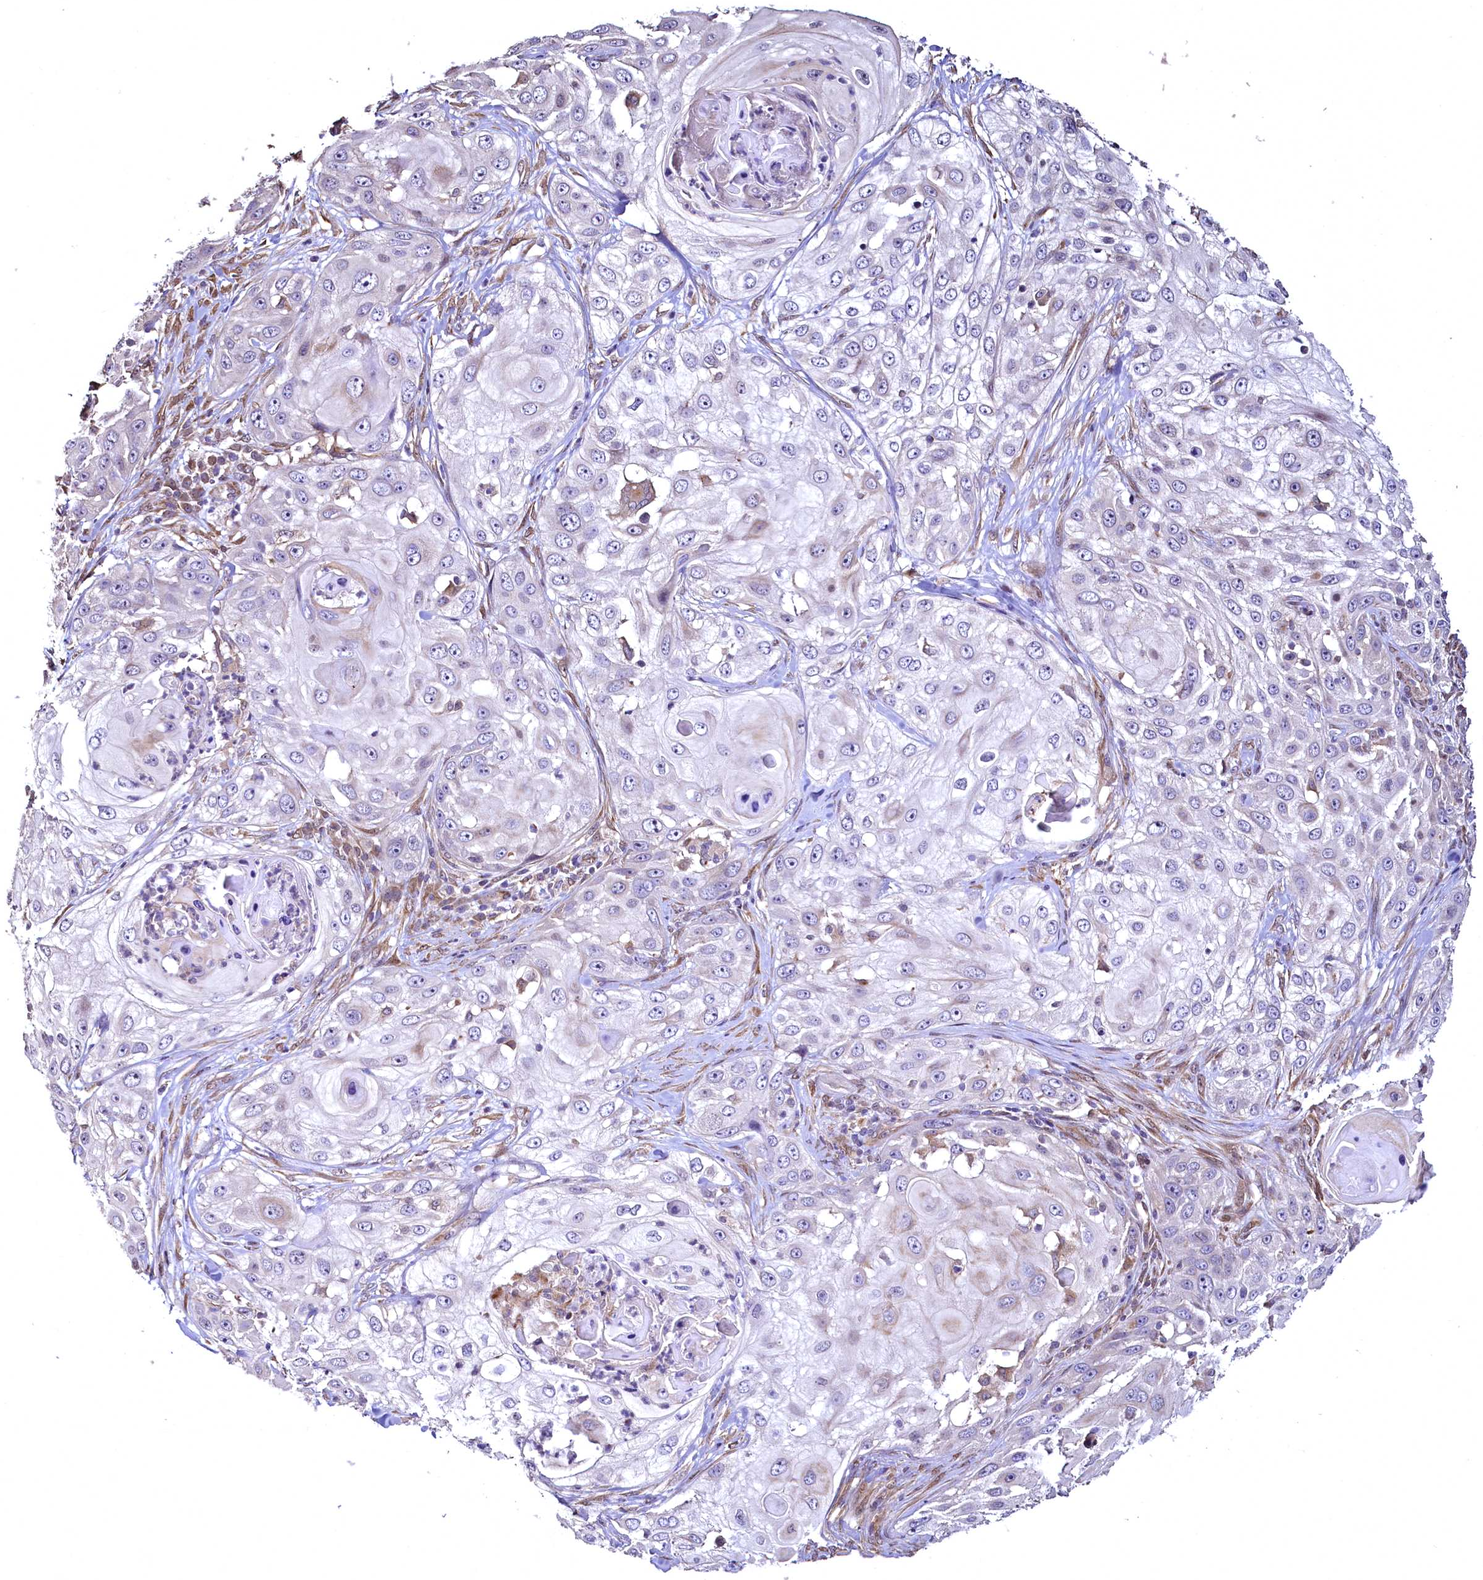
{"staining": {"intensity": "negative", "quantity": "none", "location": "none"}, "tissue": "skin cancer", "cell_type": "Tumor cells", "image_type": "cancer", "snomed": [{"axis": "morphology", "description": "Squamous cell carcinoma, NOS"}, {"axis": "topography", "description": "Skin"}], "caption": "Skin squamous cell carcinoma was stained to show a protein in brown. There is no significant expression in tumor cells. The staining is performed using DAB brown chromogen with nuclei counter-stained in using hematoxylin.", "gene": "TBCEL", "patient": {"sex": "female", "age": 44}}